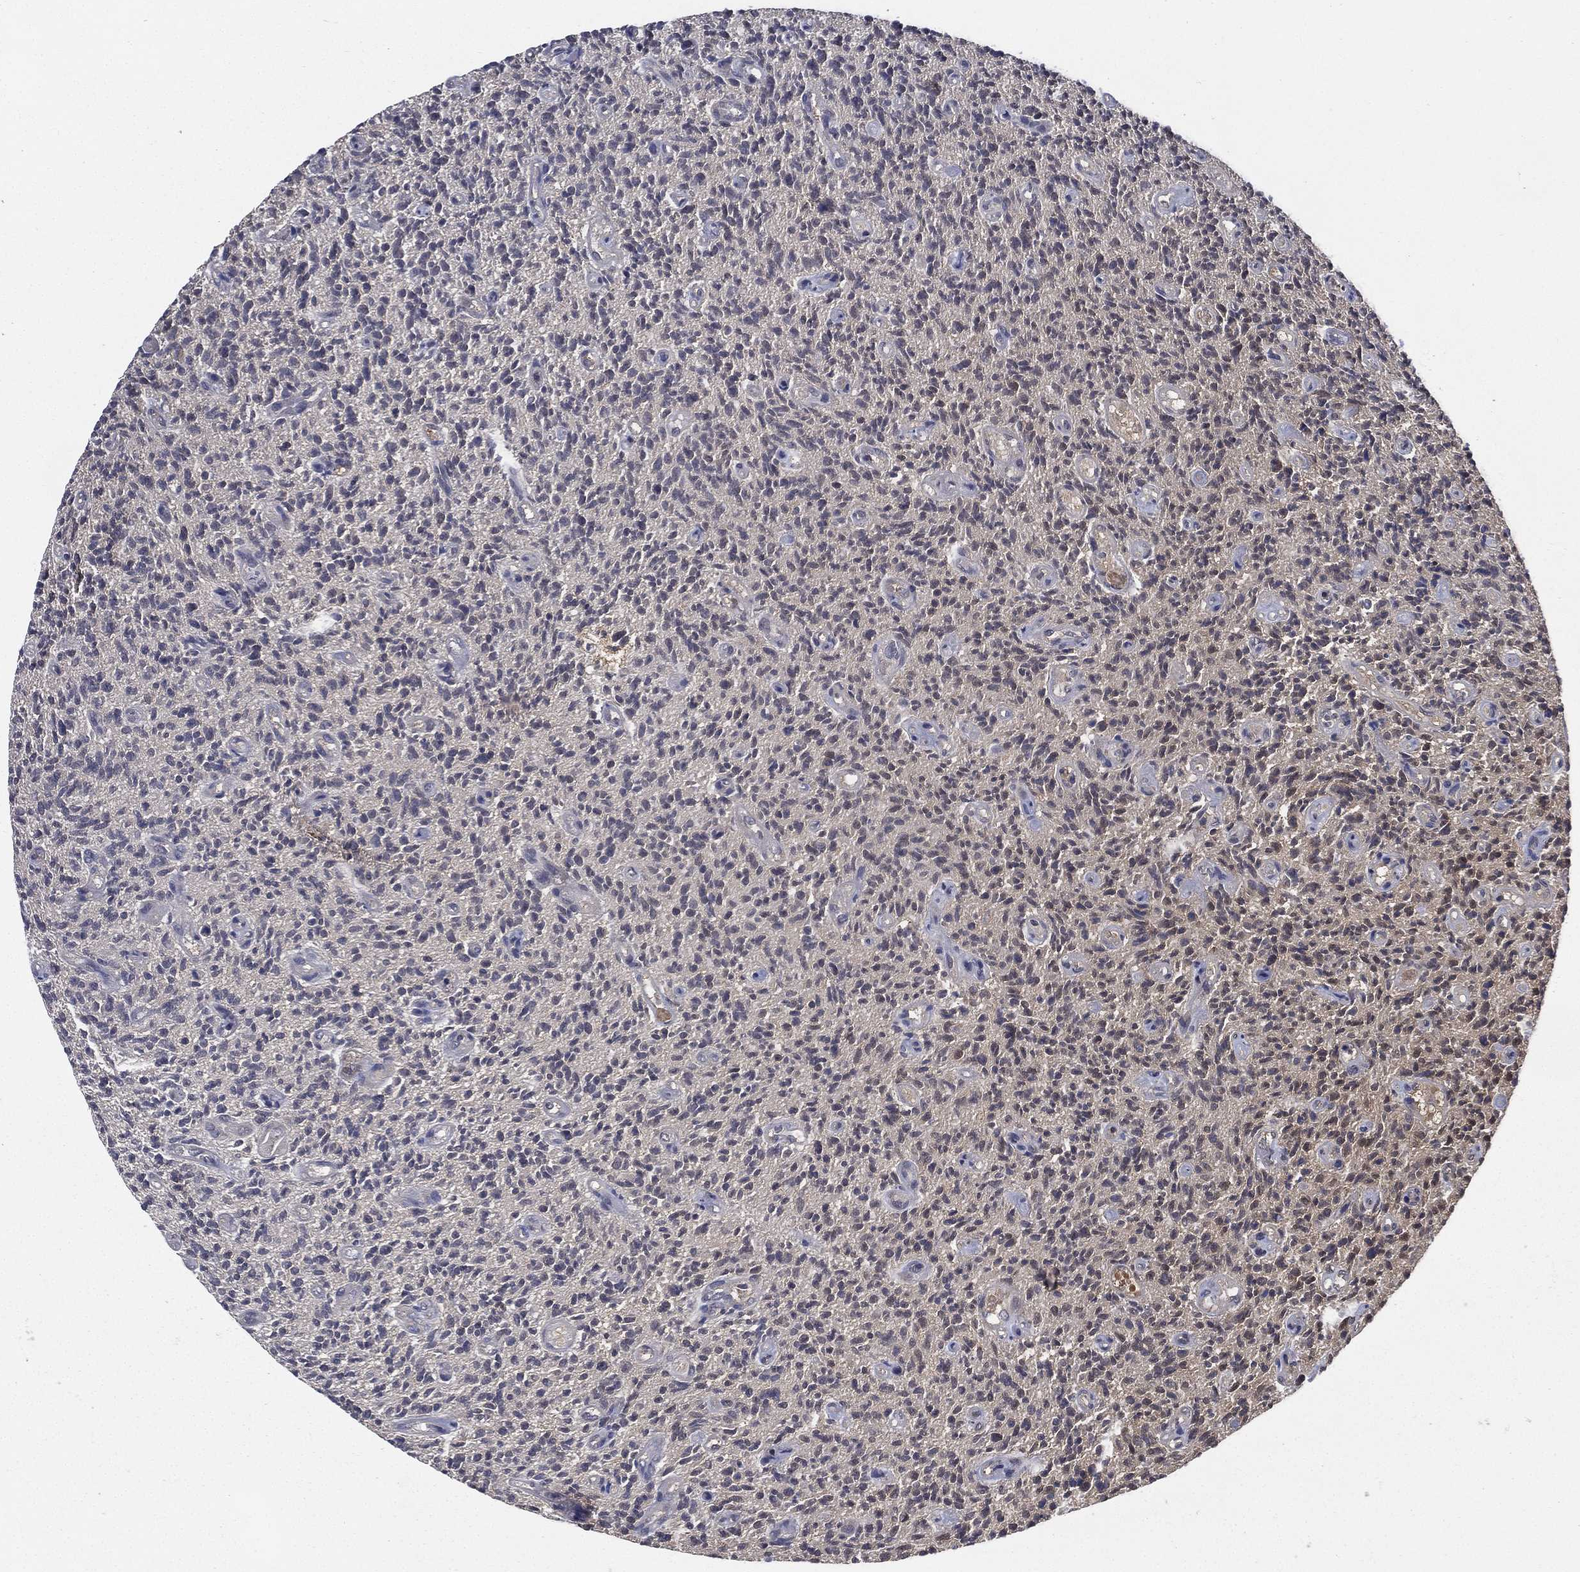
{"staining": {"intensity": "moderate", "quantity": "<25%", "location": "cytoplasmic/membranous"}, "tissue": "glioma", "cell_type": "Tumor cells", "image_type": "cancer", "snomed": [{"axis": "morphology", "description": "Glioma, malignant, High grade"}, {"axis": "topography", "description": "Brain"}], "caption": "A photomicrograph of human high-grade glioma (malignant) stained for a protein shows moderate cytoplasmic/membranous brown staining in tumor cells.", "gene": "SMPD3", "patient": {"sex": "male", "age": 64}}